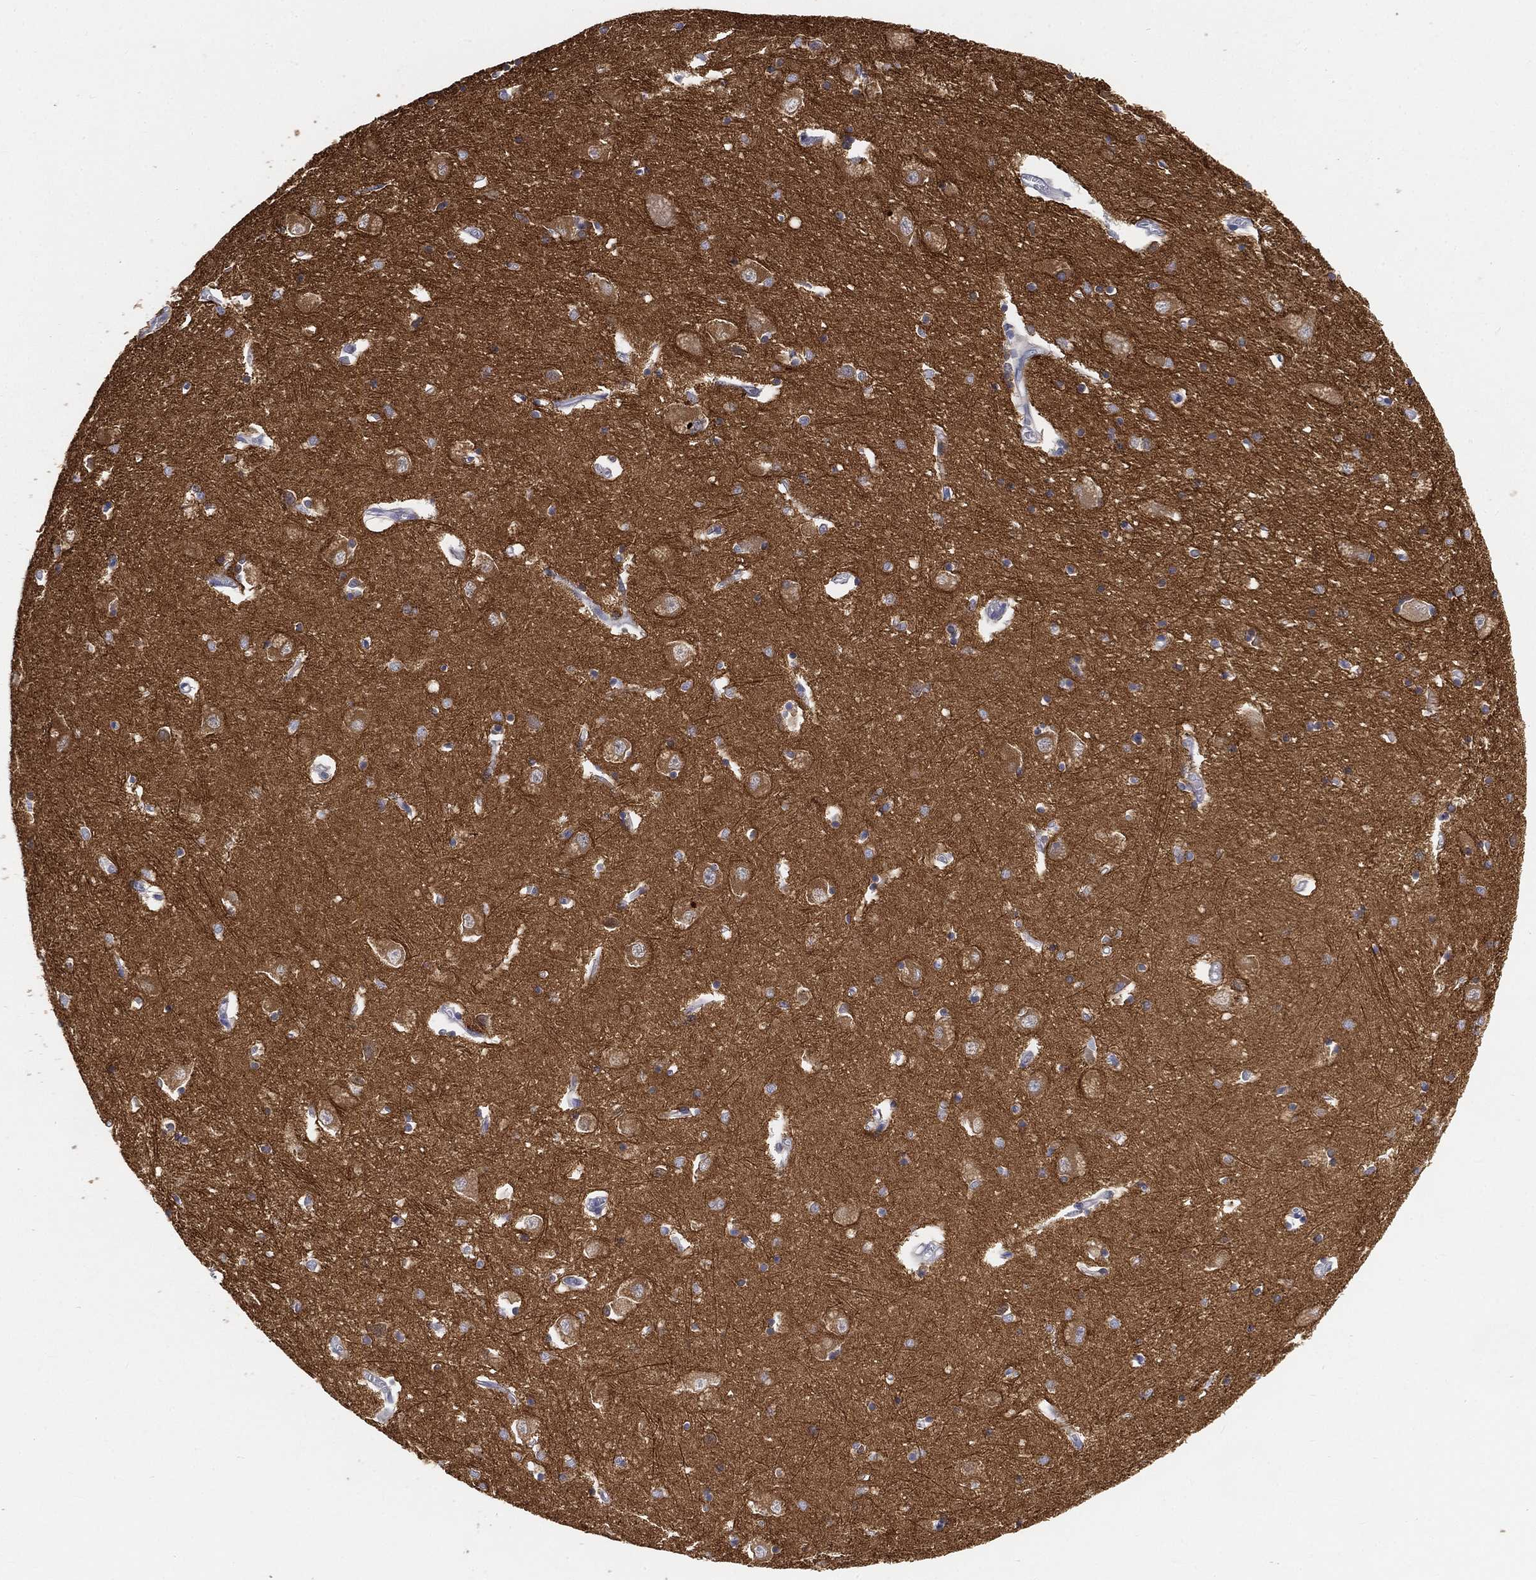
{"staining": {"intensity": "negative", "quantity": "none", "location": "none"}, "tissue": "caudate", "cell_type": "Glial cells", "image_type": "normal", "snomed": [{"axis": "morphology", "description": "Normal tissue, NOS"}, {"axis": "topography", "description": "Lateral ventricle wall"}], "caption": "Immunohistochemistry image of unremarkable caudate: caudate stained with DAB (3,3'-diaminobenzidine) reveals no significant protein expression in glial cells.", "gene": "TMEM25", "patient": {"sex": "male", "age": 54}}